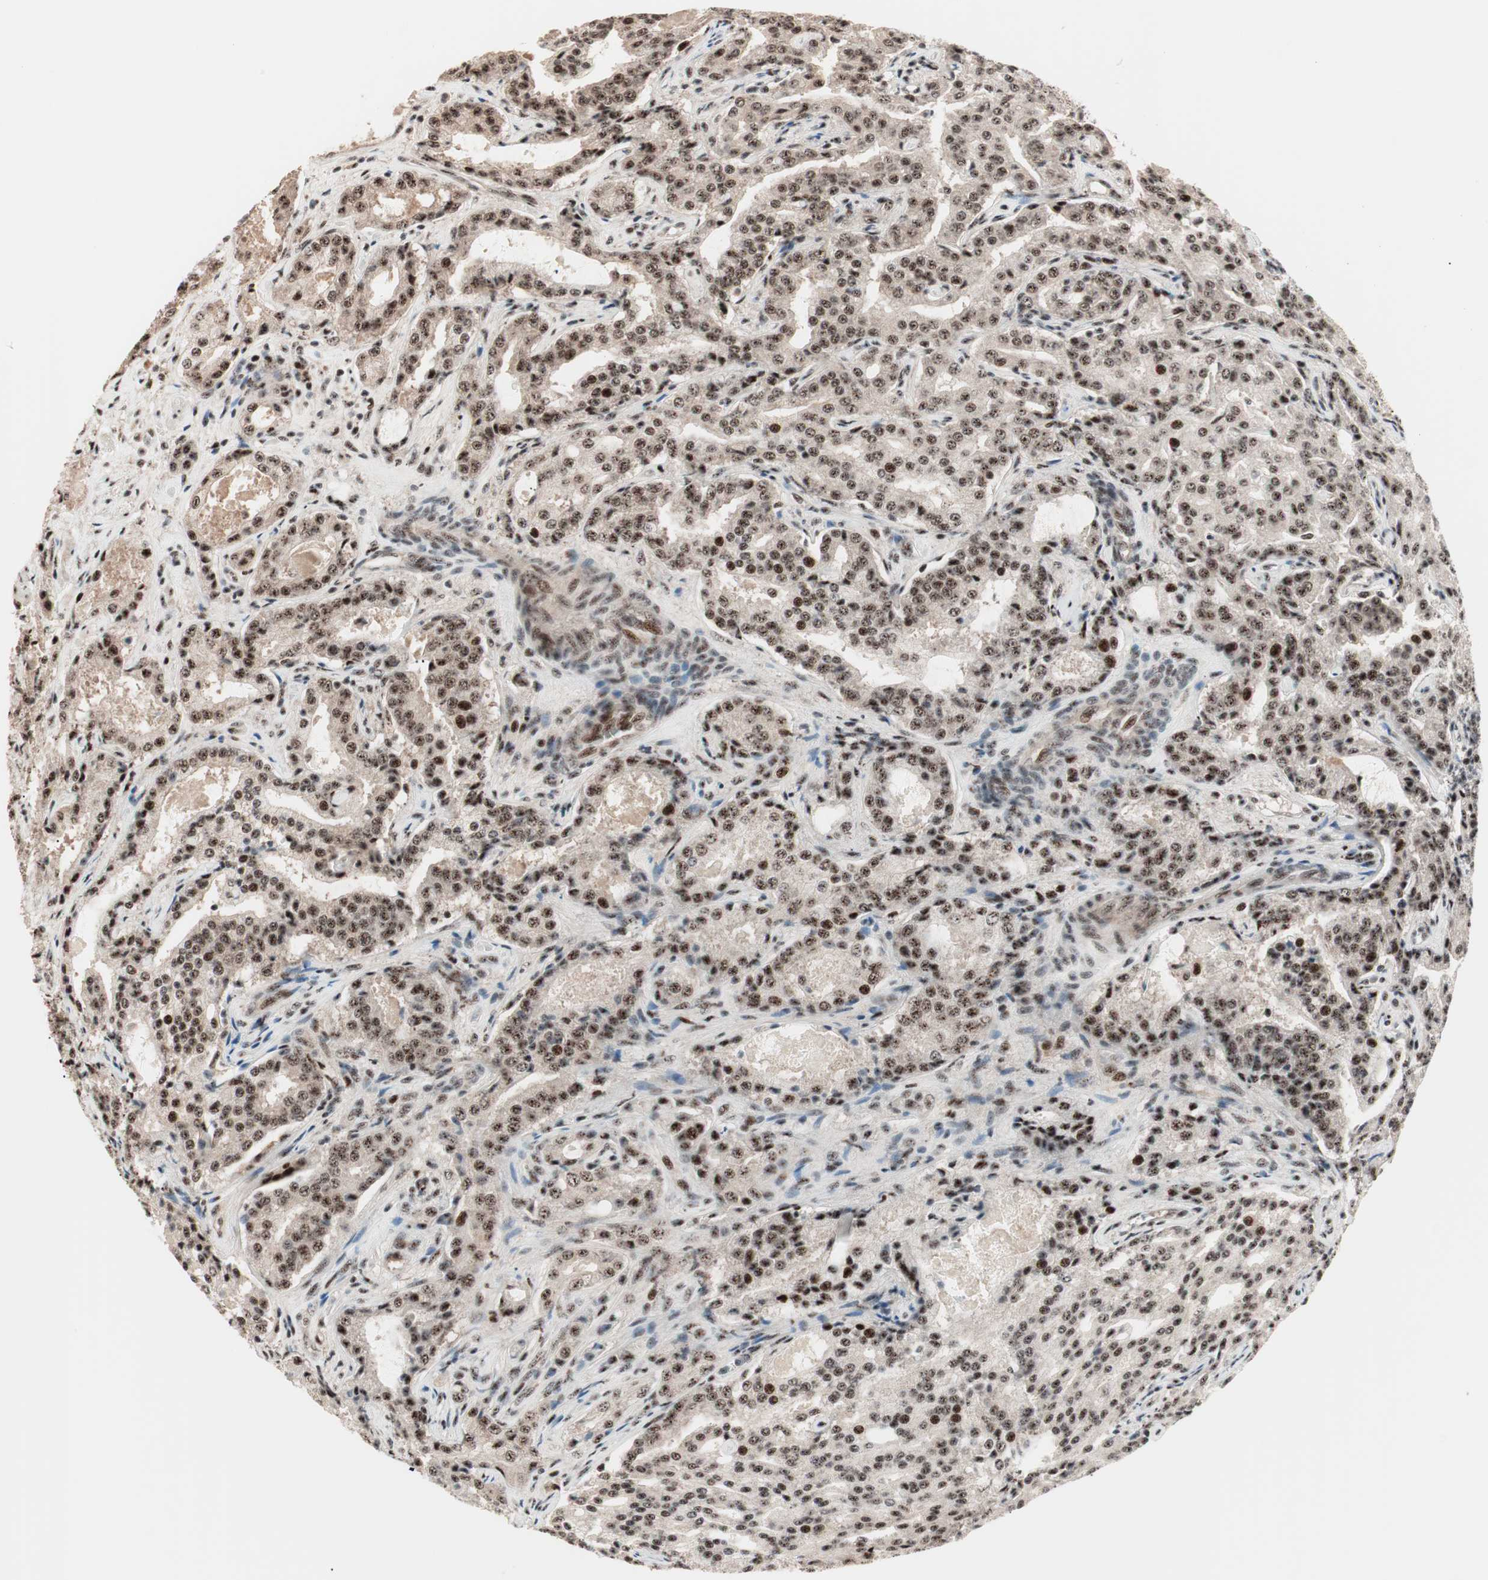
{"staining": {"intensity": "strong", "quantity": ">75%", "location": "nuclear"}, "tissue": "prostate cancer", "cell_type": "Tumor cells", "image_type": "cancer", "snomed": [{"axis": "morphology", "description": "Adenocarcinoma, High grade"}, {"axis": "topography", "description": "Prostate"}], "caption": "Tumor cells exhibit strong nuclear positivity in about >75% of cells in prostate cancer (high-grade adenocarcinoma).", "gene": "NR5A2", "patient": {"sex": "male", "age": 72}}